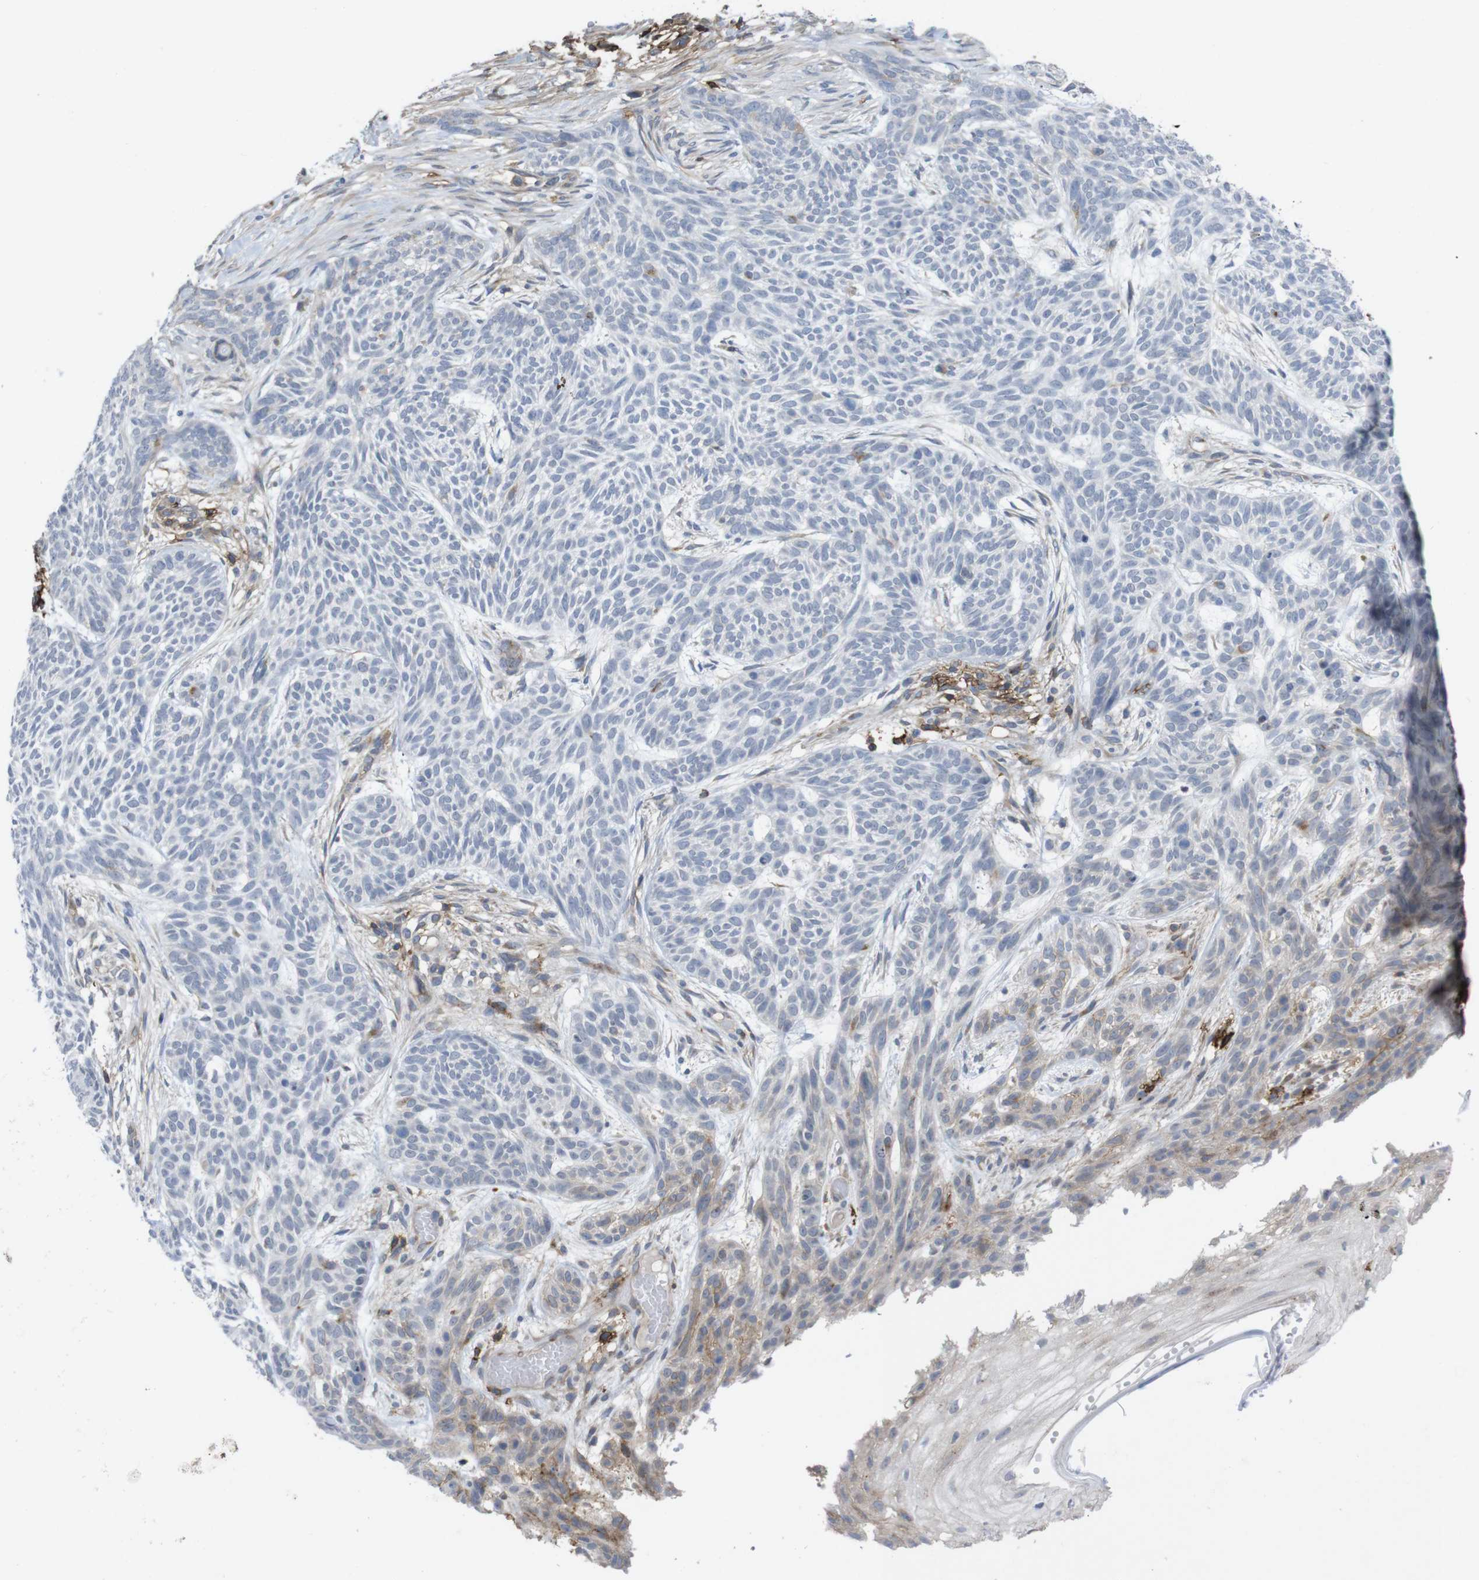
{"staining": {"intensity": "weak", "quantity": "<25%", "location": "cytoplasmic/membranous"}, "tissue": "skin cancer", "cell_type": "Tumor cells", "image_type": "cancer", "snomed": [{"axis": "morphology", "description": "Basal cell carcinoma"}, {"axis": "topography", "description": "Skin"}], "caption": "Immunohistochemistry of basal cell carcinoma (skin) shows no expression in tumor cells. The staining was performed using DAB to visualize the protein expression in brown, while the nuclei were stained in blue with hematoxylin (Magnification: 20x).", "gene": "CCR6", "patient": {"sex": "female", "age": 59}}